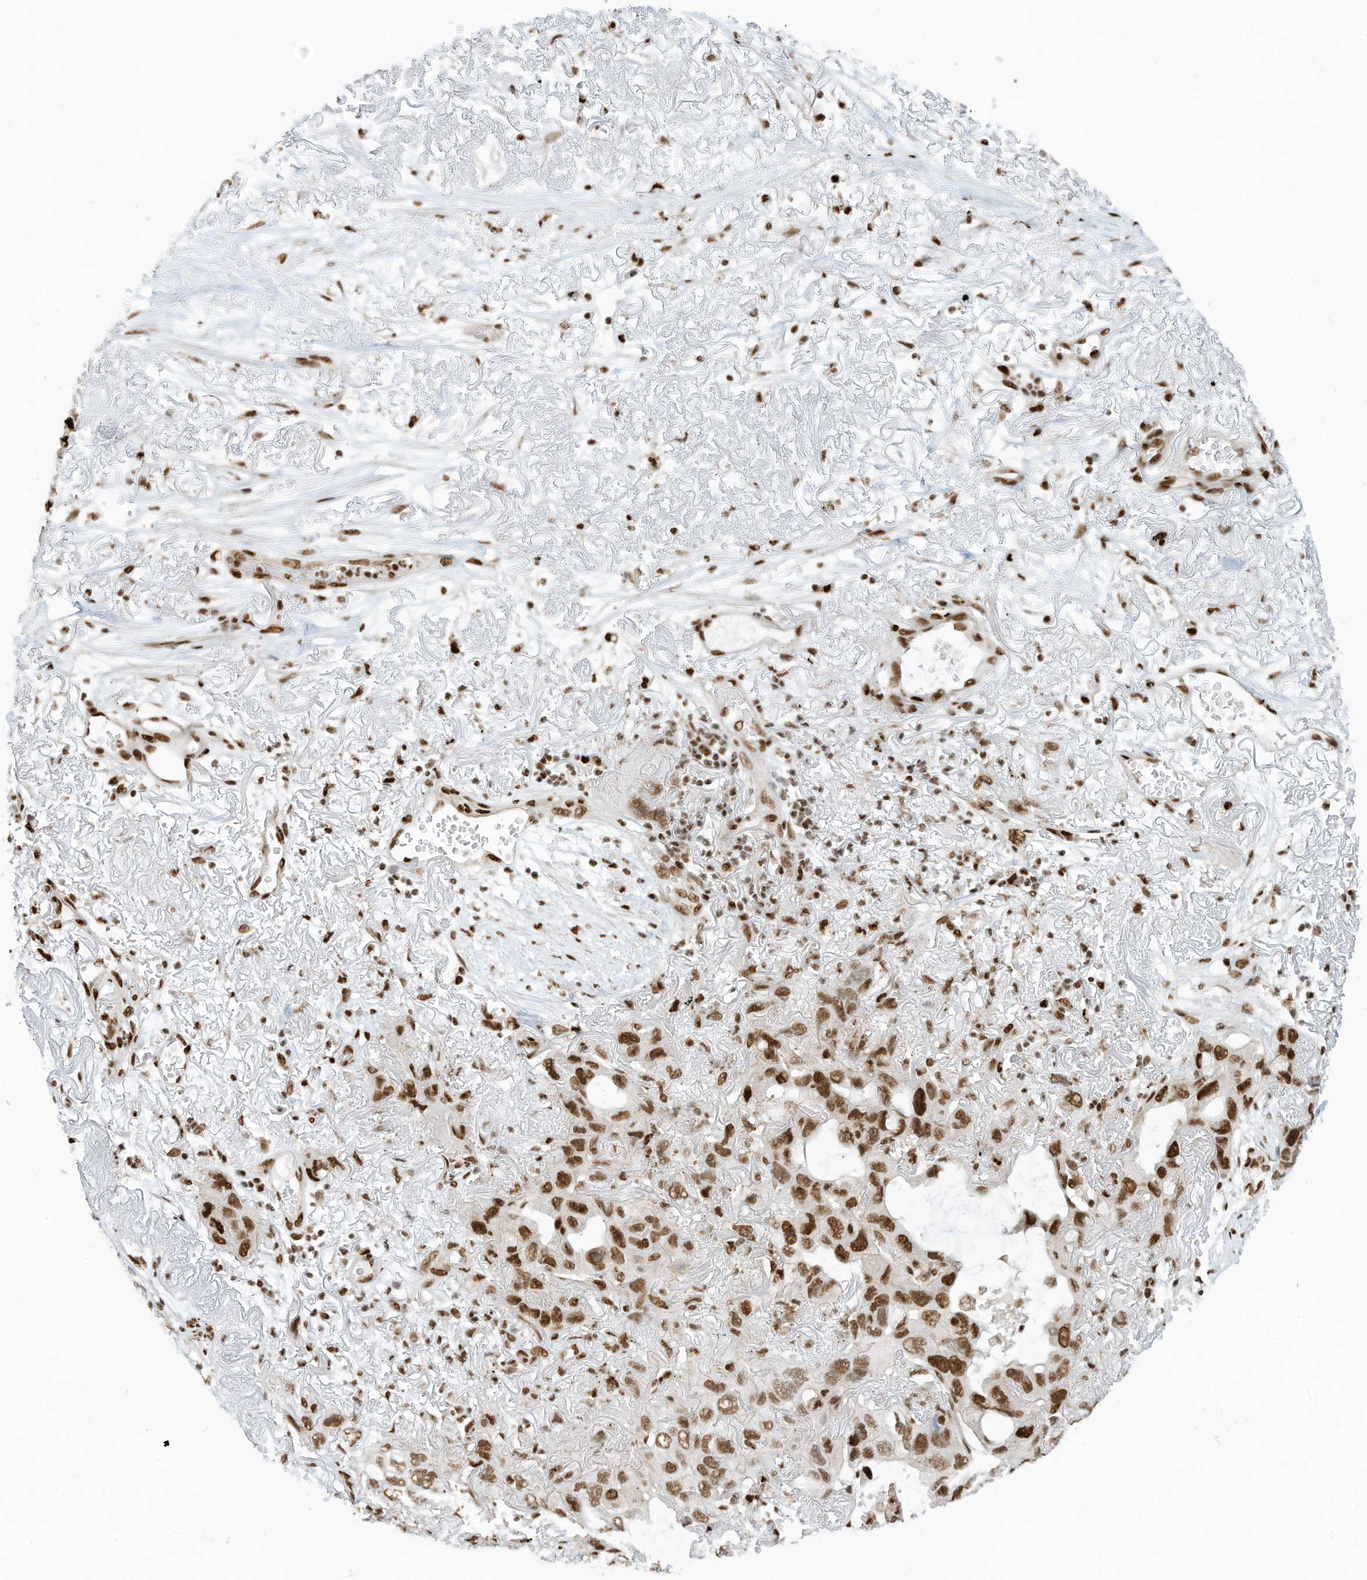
{"staining": {"intensity": "moderate", "quantity": ">75%", "location": "nuclear"}, "tissue": "lung cancer", "cell_type": "Tumor cells", "image_type": "cancer", "snomed": [{"axis": "morphology", "description": "Squamous cell carcinoma, NOS"}, {"axis": "topography", "description": "Lung"}], "caption": "A medium amount of moderate nuclear expression is identified in about >75% of tumor cells in squamous cell carcinoma (lung) tissue. Ihc stains the protein in brown and the nuclei are stained blue.", "gene": "SAMD15", "patient": {"sex": "female", "age": 73}}